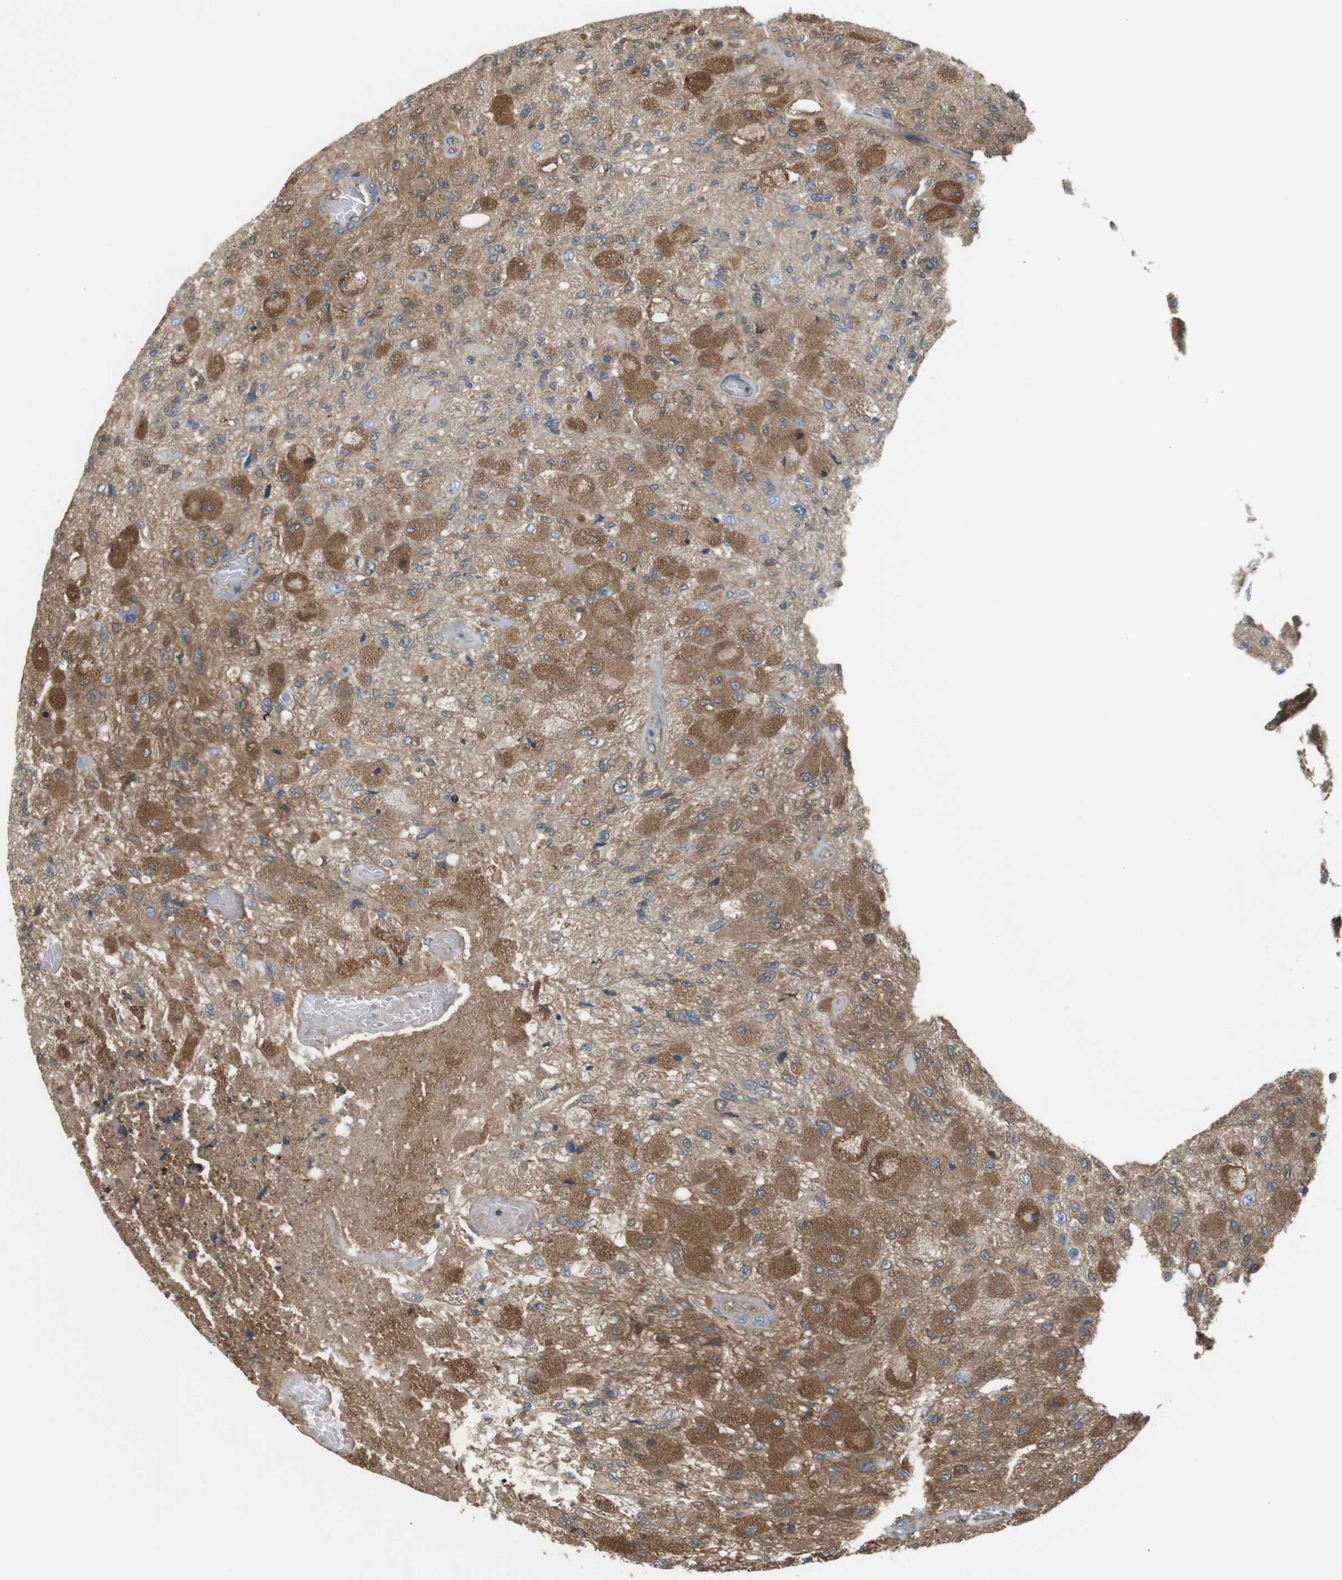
{"staining": {"intensity": "moderate", "quantity": "25%-75%", "location": "cytoplasmic/membranous"}, "tissue": "glioma", "cell_type": "Tumor cells", "image_type": "cancer", "snomed": [{"axis": "morphology", "description": "Normal tissue, NOS"}, {"axis": "morphology", "description": "Glioma, malignant, High grade"}, {"axis": "topography", "description": "Cerebral cortex"}], "caption": "Immunohistochemical staining of glioma shows medium levels of moderate cytoplasmic/membranous protein expression in about 25%-75% of tumor cells.", "gene": "PEPD", "patient": {"sex": "male", "age": 77}}